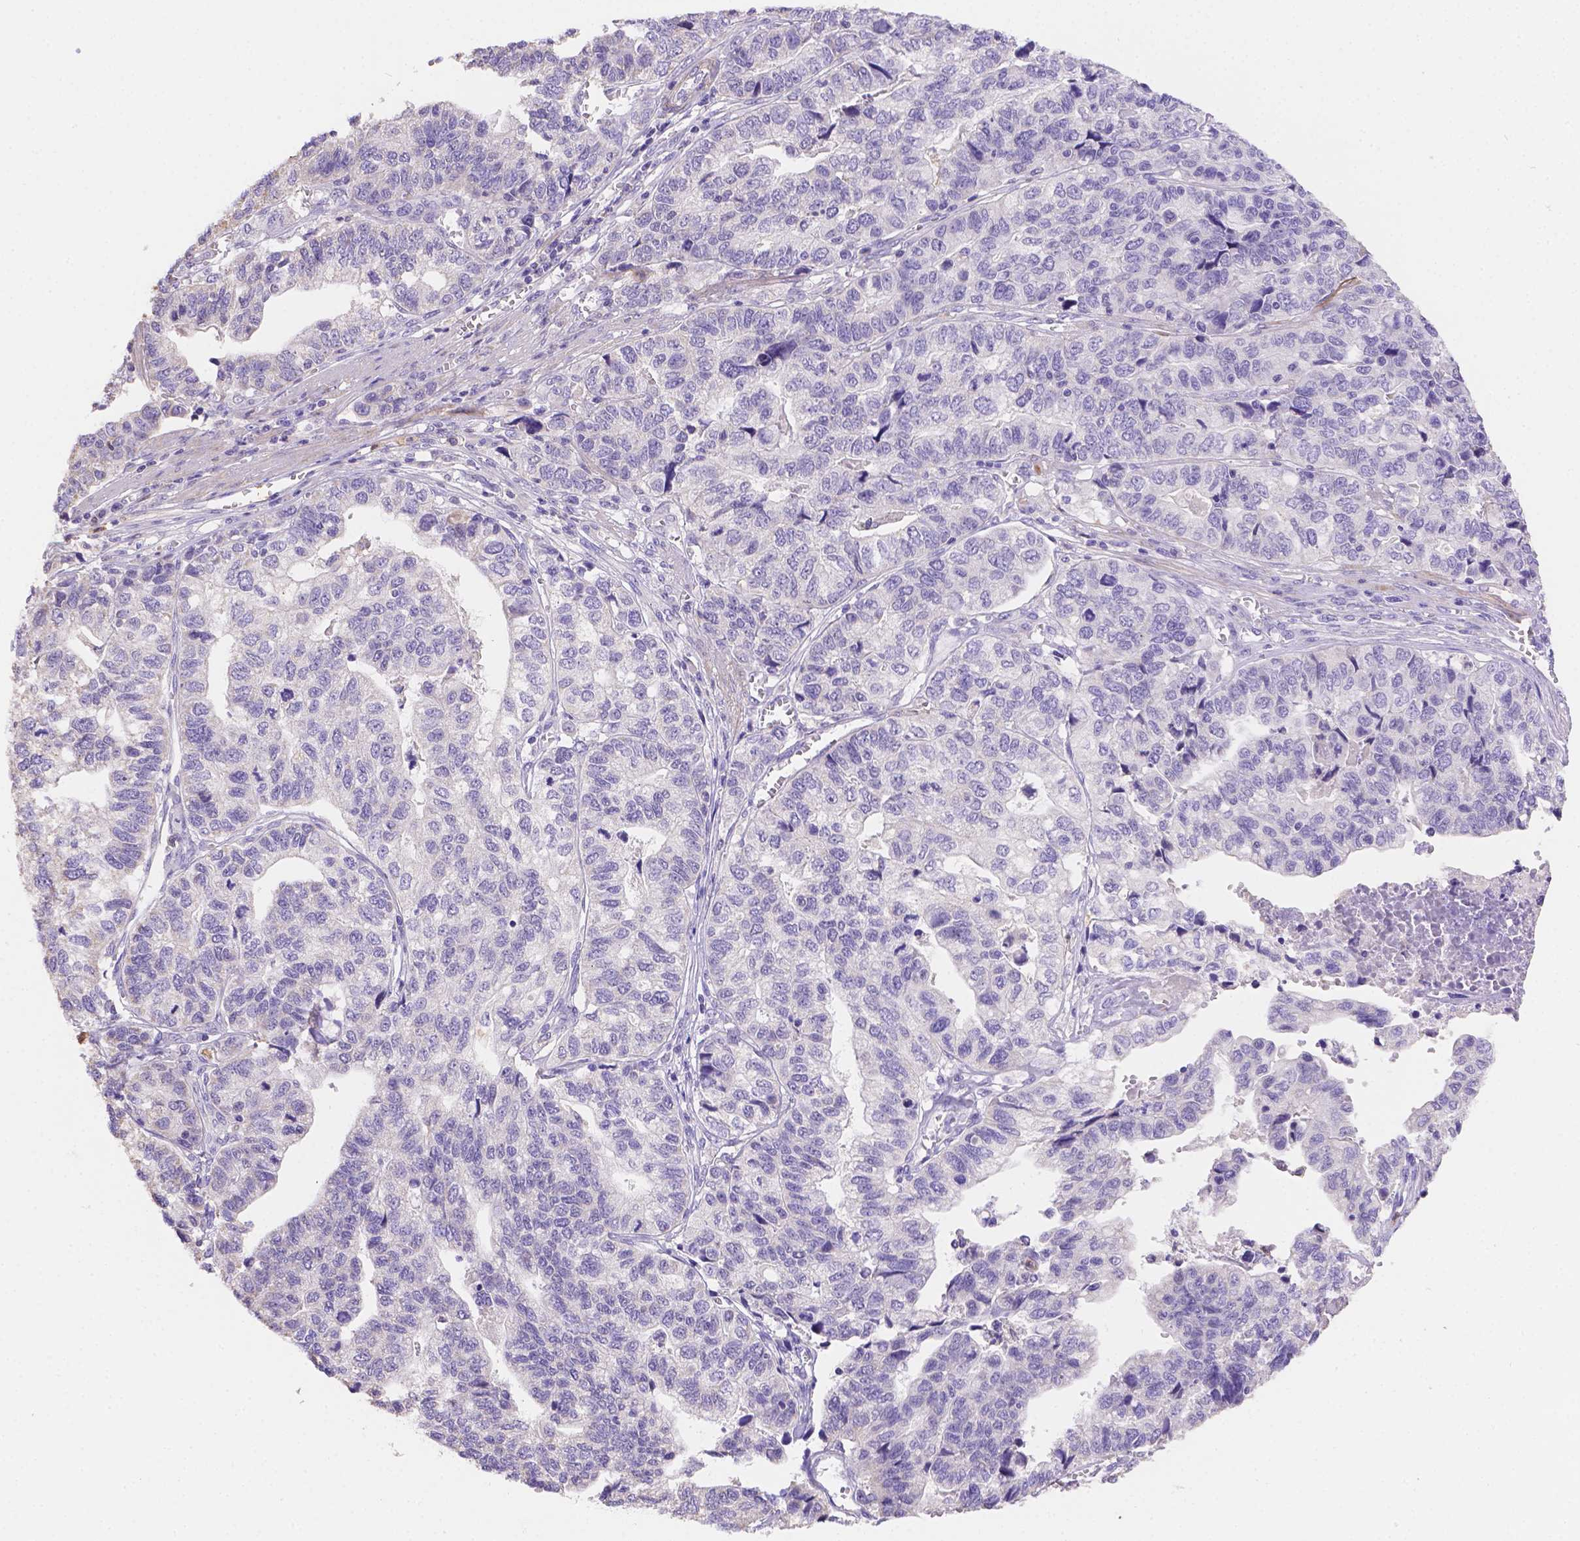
{"staining": {"intensity": "negative", "quantity": "none", "location": "none"}, "tissue": "stomach cancer", "cell_type": "Tumor cells", "image_type": "cancer", "snomed": [{"axis": "morphology", "description": "Adenocarcinoma, NOS"}, {"axis": "topography", "description": "Stomach, upper"}], "caption": "IHC of human adenocarcinoma (stomach) reveals no positivity in tumor cells.", "gene": "NXPE2", "patient": {"sex": "female", "age": 67}}